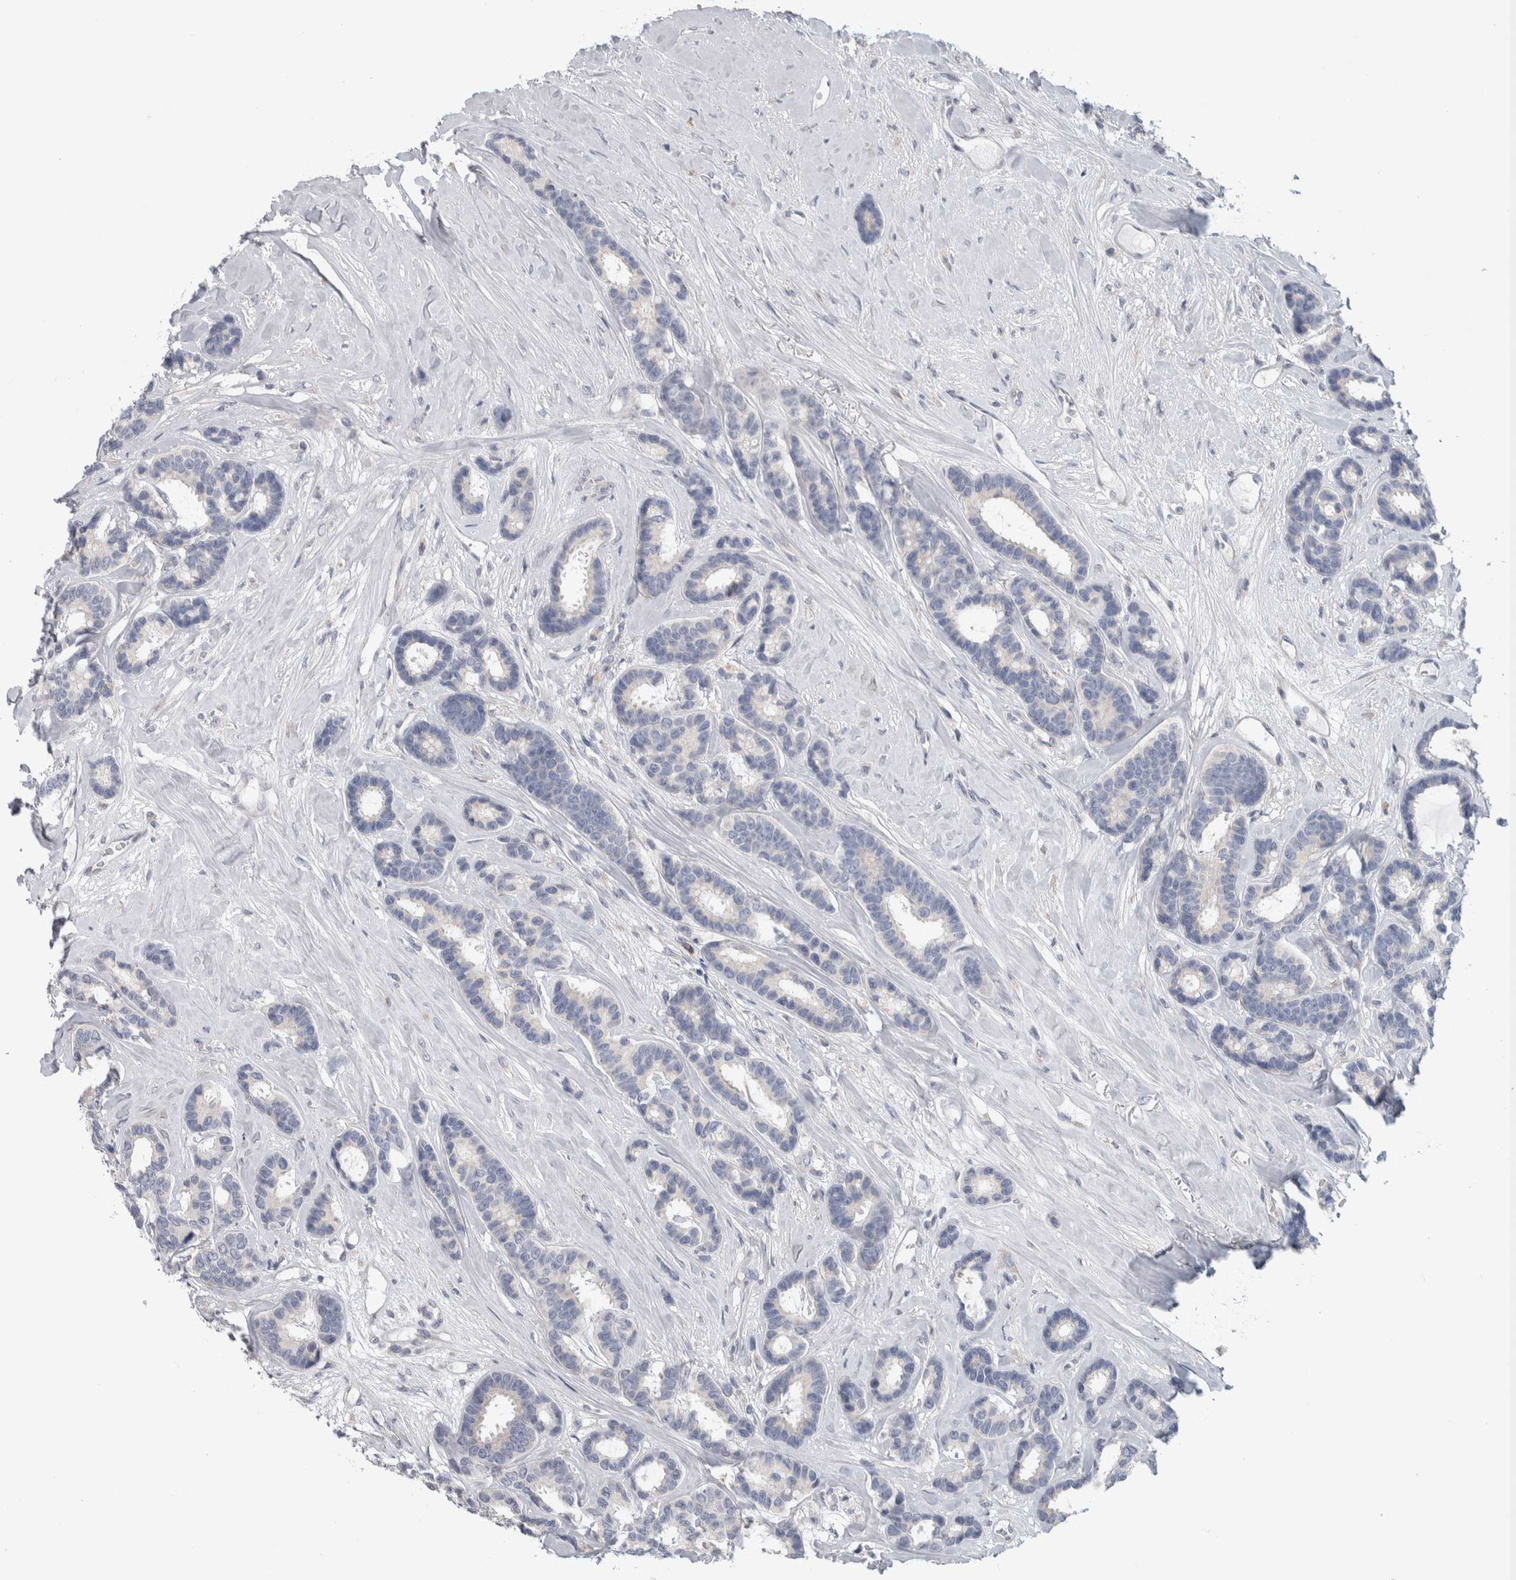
{"staining": {"intensity": "negative", "quantity": "none", "location": "none"}, "tissue": "breast cancer", "cell_type": "Tumor cells", "image_type": "cancer", "snomed": [{"axis": "morphology", "description": "Duct carcinoma"}, {"axis": "topography", "description": "Breast"}], "caption": "Protein analysis of infiltrating ductal carcinoma (breast) demonstrates no significant positivity in tumor cells.", "gene": "IBTK", "patient": {"sex": "female", "age": 87}}